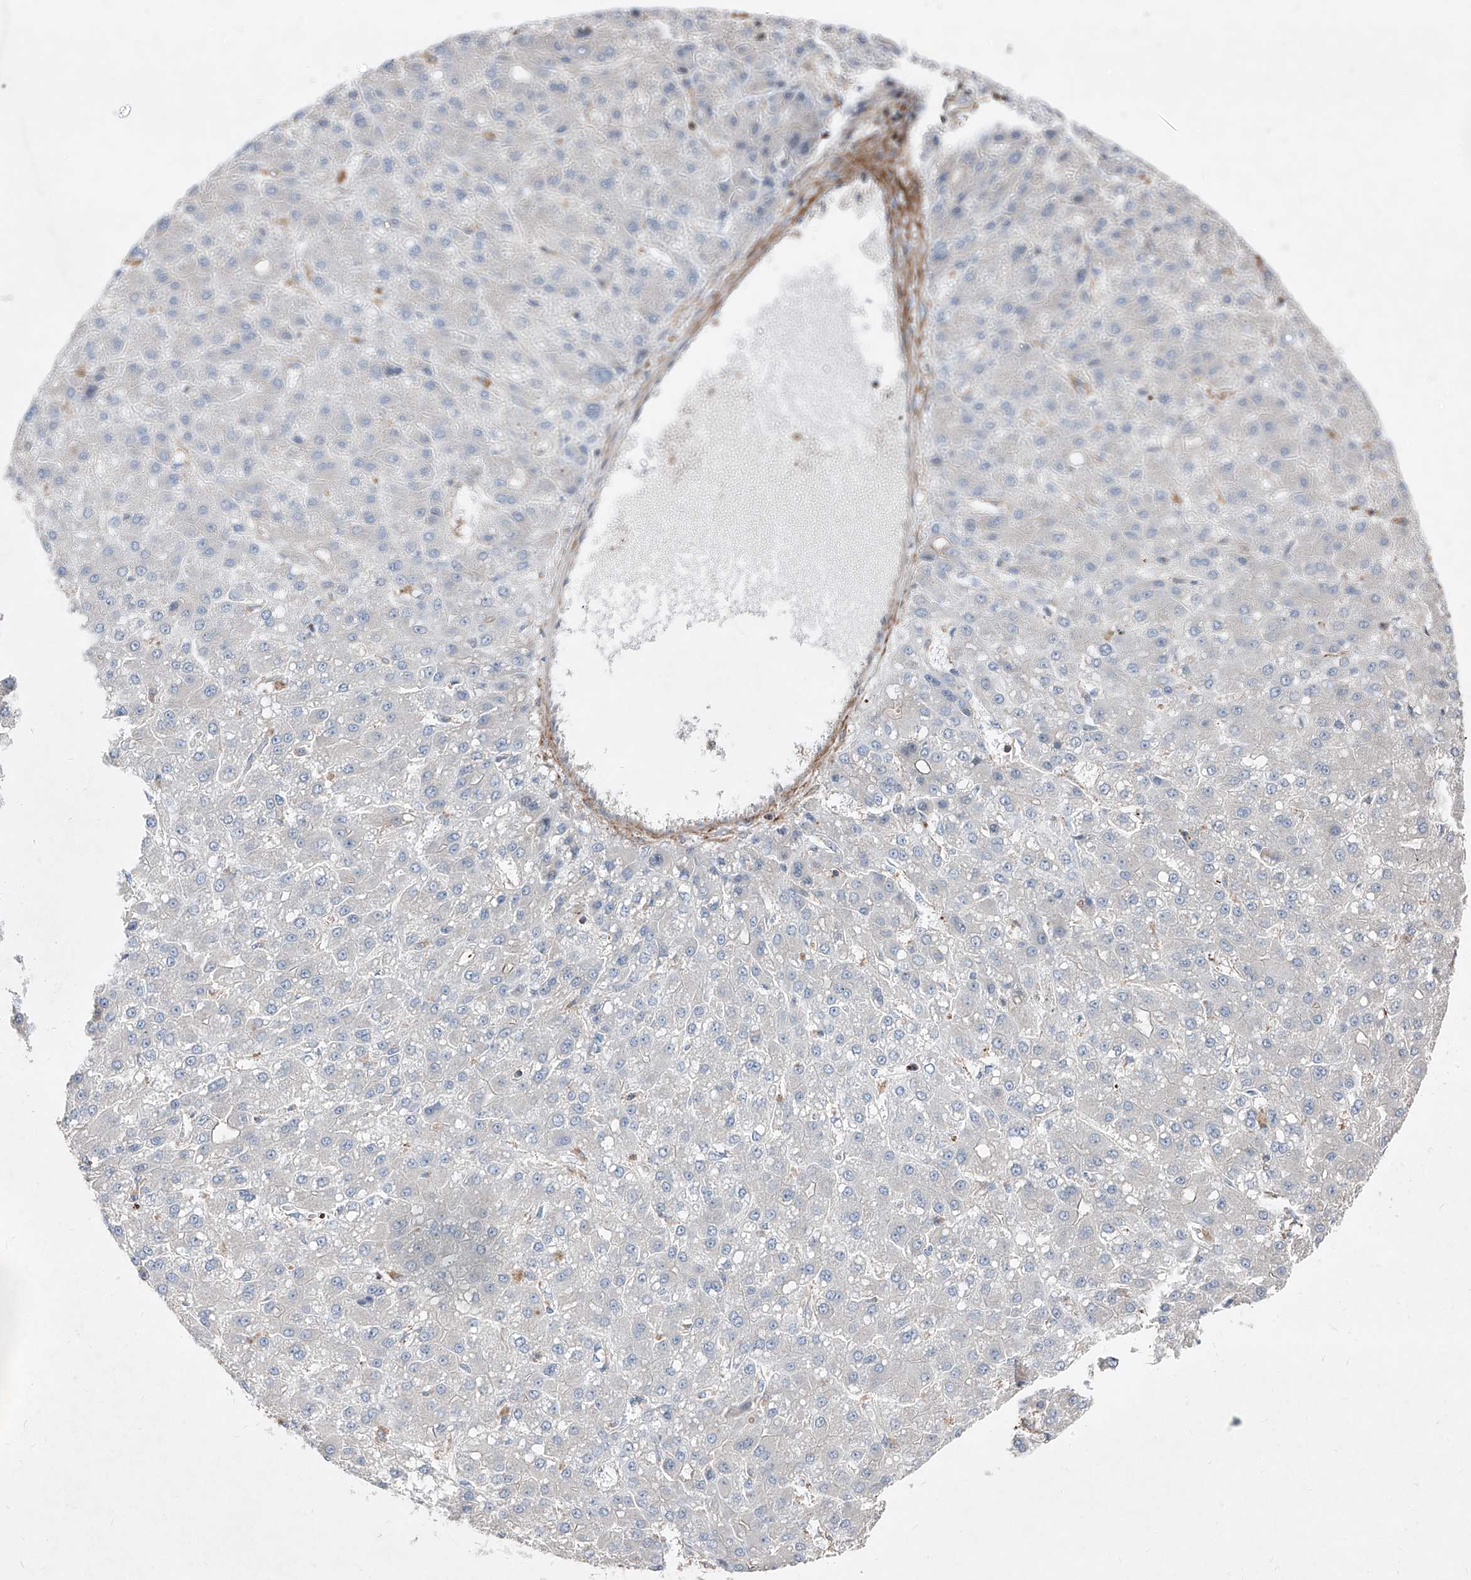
{"staining": {"intensity": "negative", "quantity": "none", "location": "none"}, "tissue": "liver cancer", "cell_type": "Tumor cells", "image_type": "cancer", "snomed": [{"axis": "morphology", "description": "Carcinoma, Hepatocellular, NOS"}, {"axis": "topography", "description": "Liver"}], "caption": "Immunohistochemistry of hepatocellular carcinoma (liver) reveals no positivity in tumor cells. (Brightfield microscopy of DAB (3,3'-diaminobenzidine) immunohistochemistry at high magnification).", "gene": "UFD1", "patient": {"sex": "male", "age": 67}}